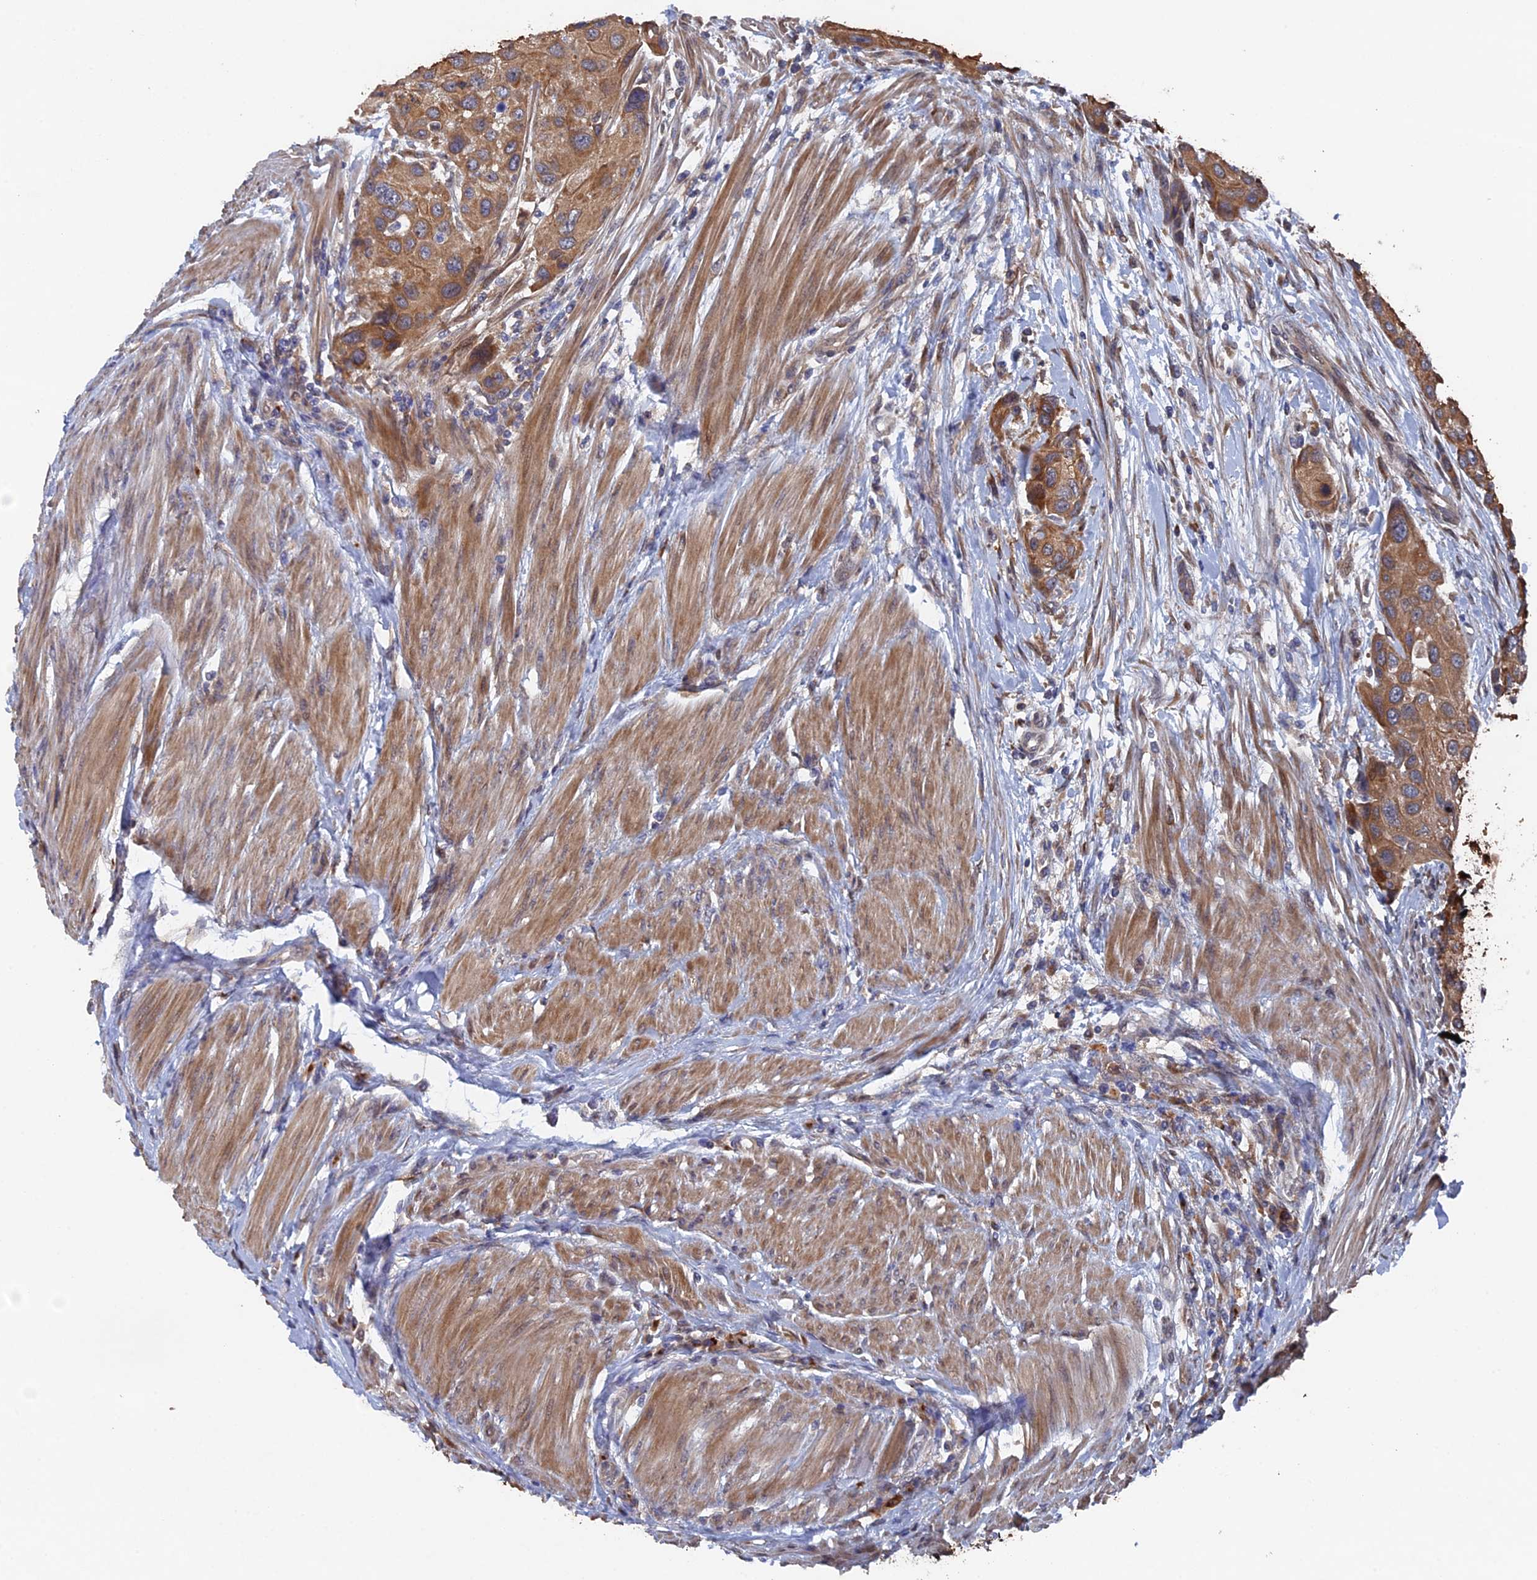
{"staining": {"intensity": "moderate", "quantity": ">75%", "location": "cytoplasmic/membranous"}, "tissue": "urothelial cancer", "cell_type": "Tumor cells", "image_type": "cancer", "snomed": [{"axis": "morphology", "description": "Normal tissue, NOS"}, {"axis": "morphology", "description": "Urothelial carcinoma, High grade"}, {"axis": "topography", "description": "Vascular tissue"}, {"axis": "topography", "description": "Urinary bladder"}], "caption": "This is a photomicrograph of IHC staining of urothelial carcinoma (high-grade), which shows moderate positivity in the cytoplasmic/membranous of tumor cells.", "gene": "VPS37C", "patient": {"sex": "female", "age": 56}}